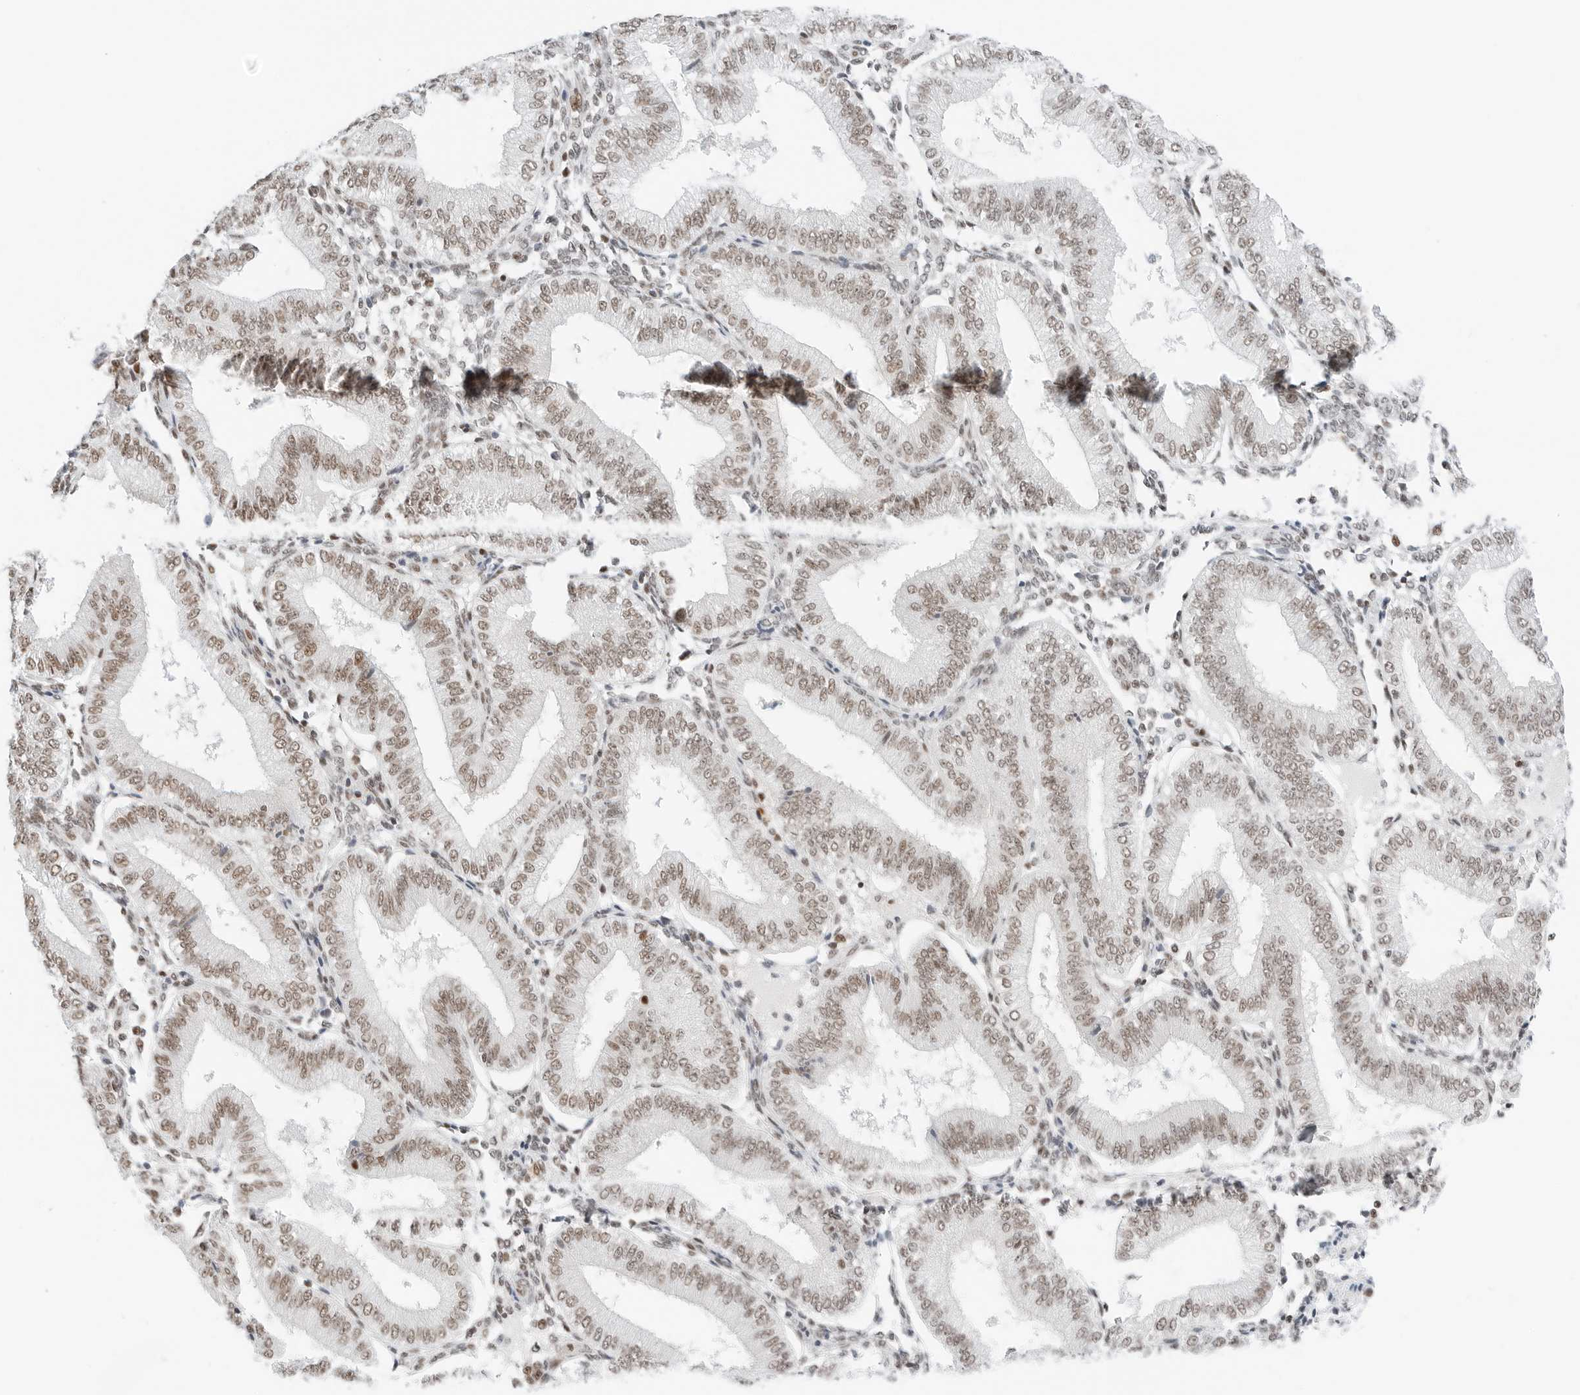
{"staining": {"intensity": "moderate", "quantity": "25%-75%", "location": "nuclear"}, "tissue": "endometrium", "cell_type": "Cells in endometrial stroma", "image_type": "normal", "snomed": [{"axis": "morphology", "description": "Normal tissue, NOS"}, {"axis": "topography", "description": "Endometrium"}], "caption": "Immunohistochemical staining of normal human endometrium reveals moderate nuclear protein positivity in approximately 25%-75% of cells in endometrial stroma.", "gene": "CRTC2", "patient": {"sex": "female", "age": 39}}